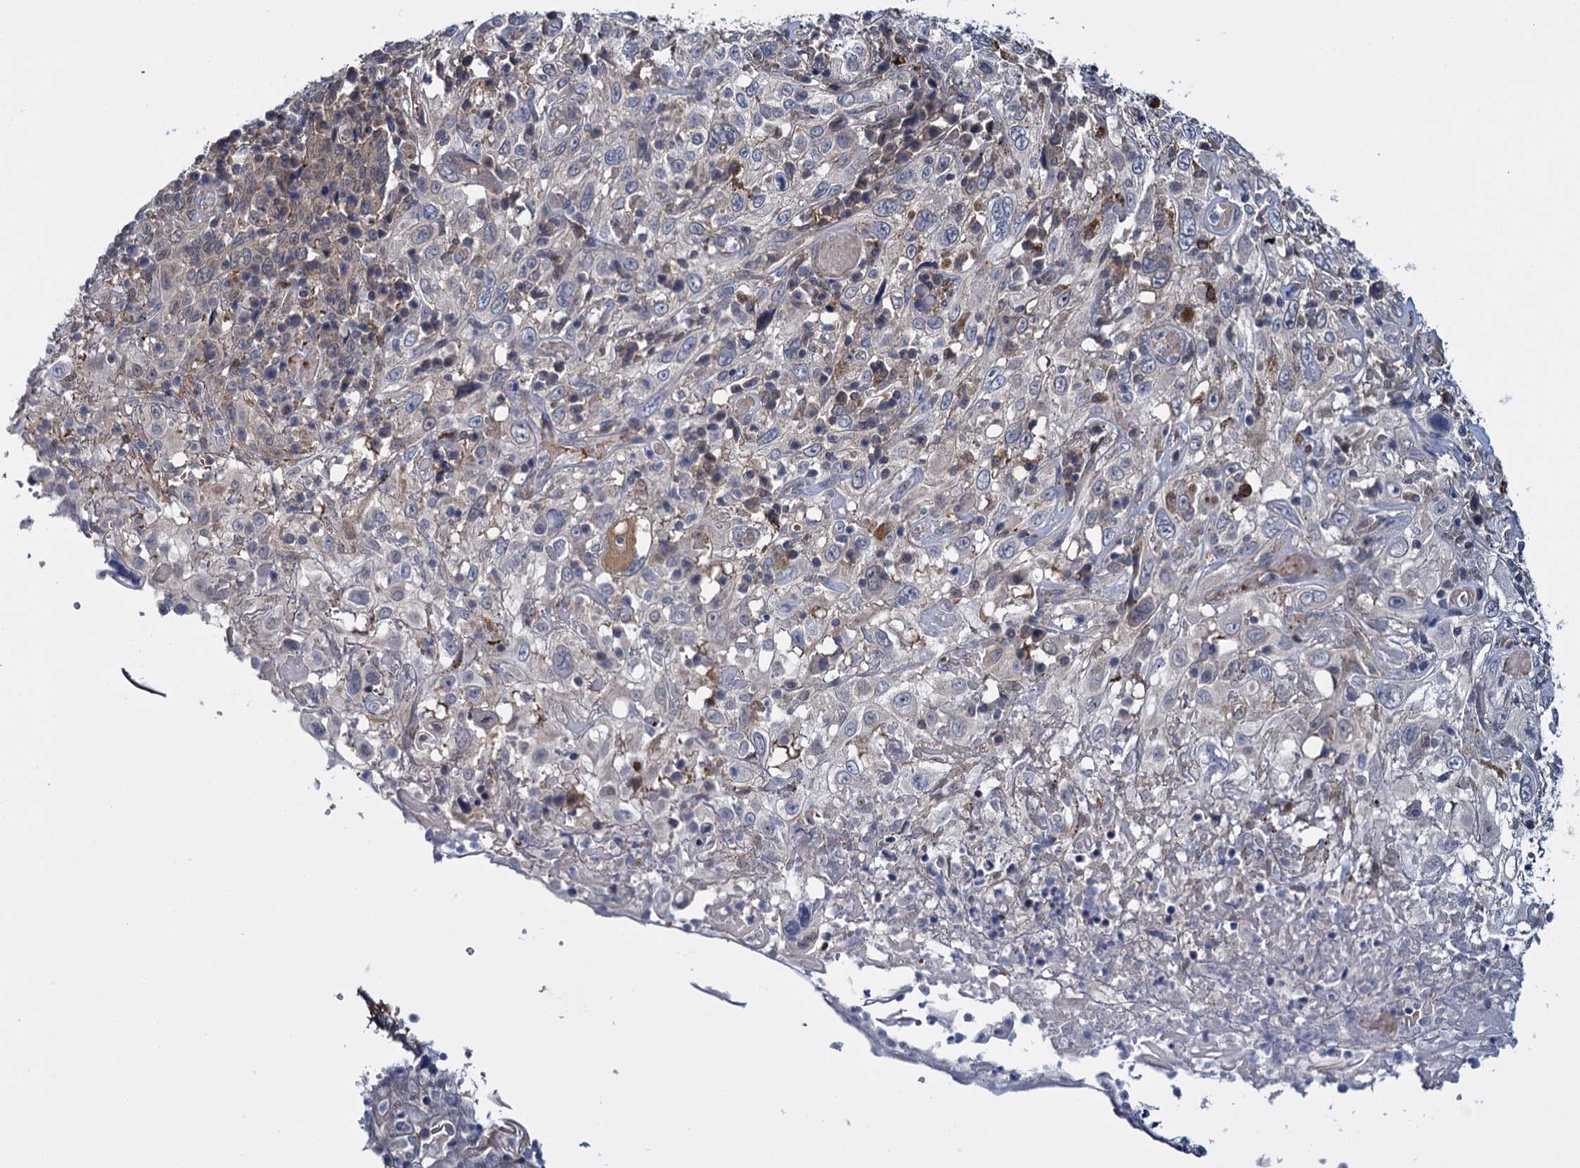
{"staining": {"intensity": "weak", "quantity": "25%-75%", "location": "cytoplasmic/membranous"}, "tissue": "cervical cancer", "cell_type": "Tumor cells", "image_type": "cancer", "snomed": [{"axis": "morphology", "description": "Squamous cell carcinoma, NOS"}, {"axis": "topography", "description": "Cervix"}], "caption": "Protein staining of cervical cancer tissue exhibits weak cytoplasmic/membranous expression in approximately 25%-75% of tumor cells.", "gene": "GLO1", "patient": {"sex": "female", "age": 46}}